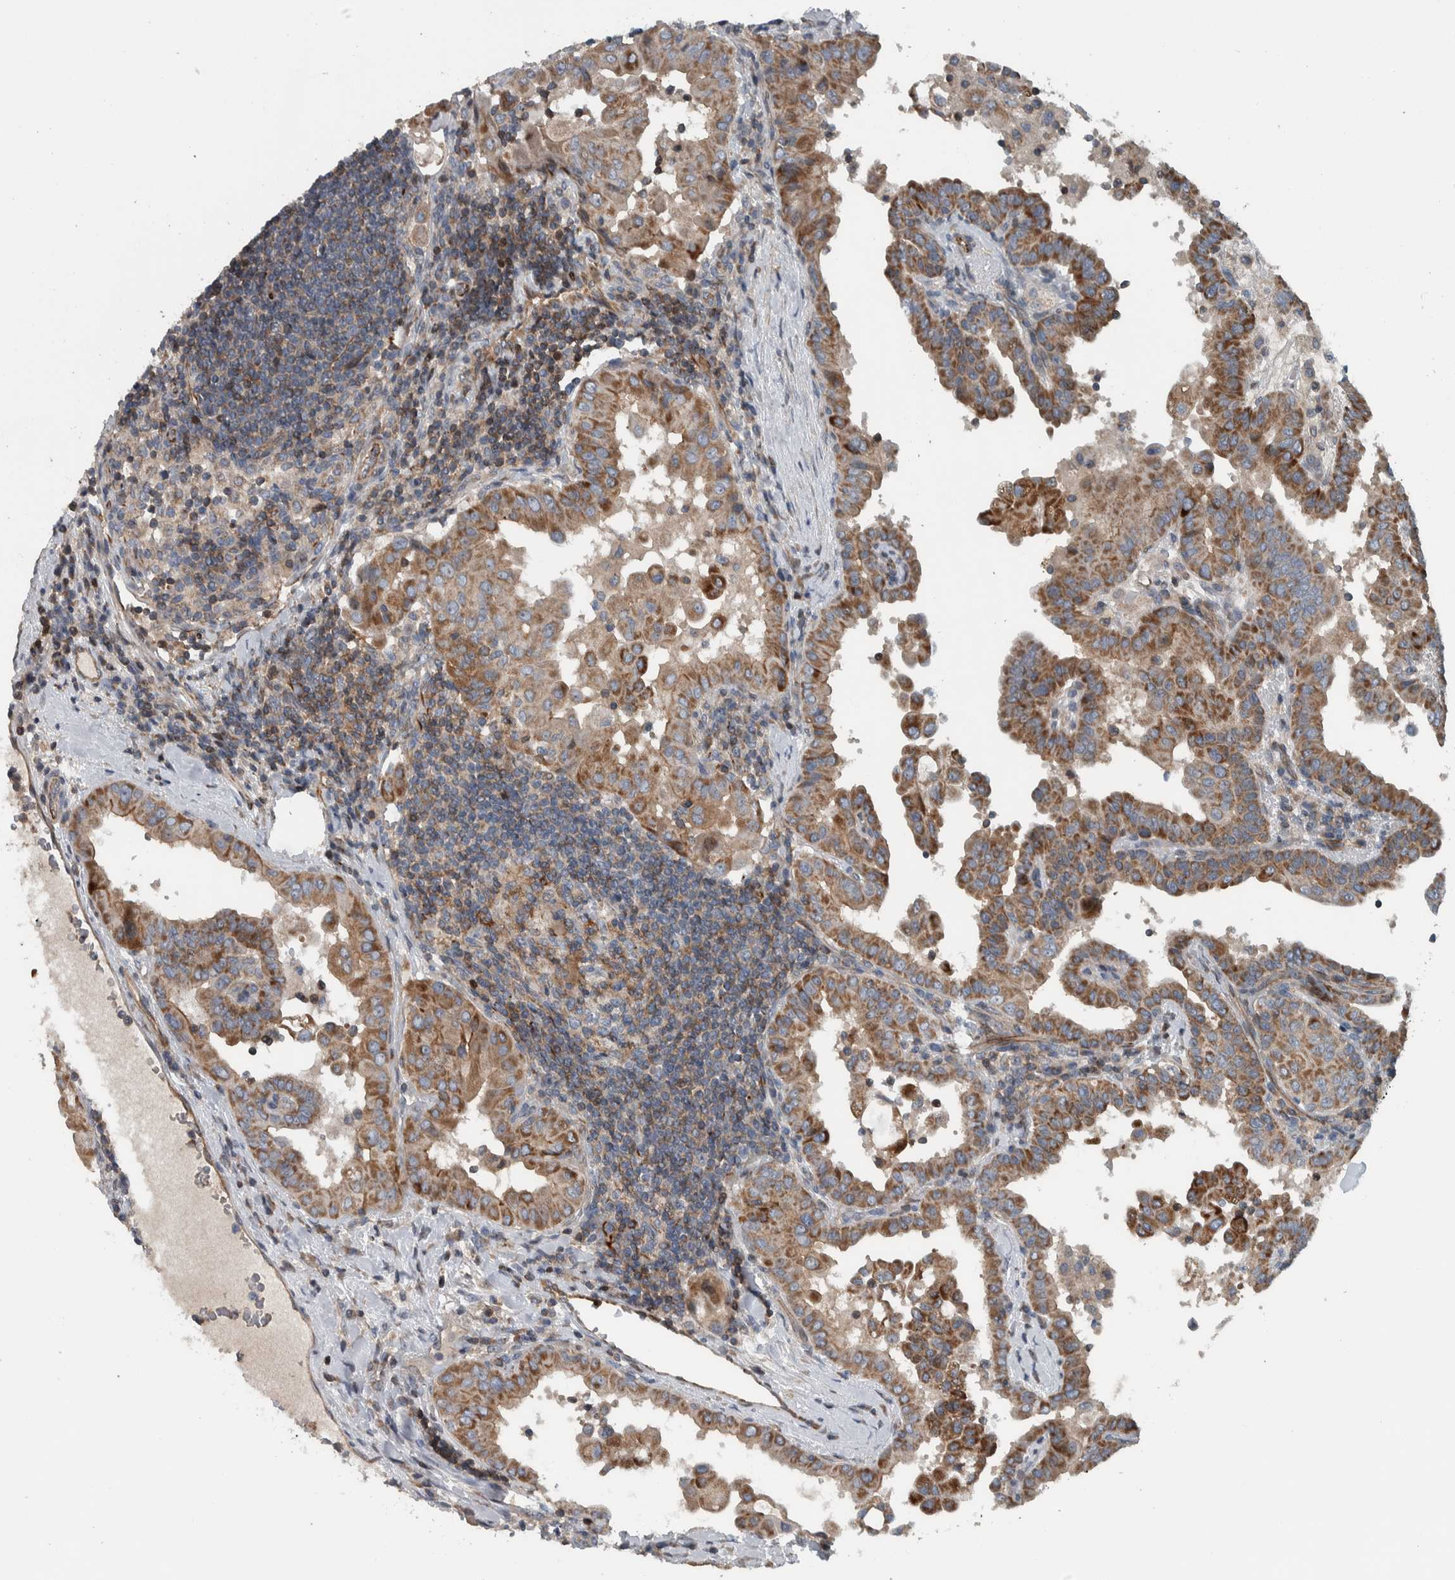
{"staining": {"intensity": "moderate", "quantity": ">75%", "location": "cytoplasmic/membranous"}, "tissue": "thyroid cancer", "cell_type": "Tumor cells", "image_type": "cancer", "snomed": [{"axis": "morphology", "description": "Papillary adenocarcinoma, NOS"}, {"axis": "topography", "description": "Thyroid gland"}], "caption": "Immunohistochemistry of thyroid cancer exhibits medium levels of moderate cytoplasmic/membranous expression in about >75% of tumor cells.", "gene": "BAIAP2L1", "patient": {"sex": "male", "age": 33}}